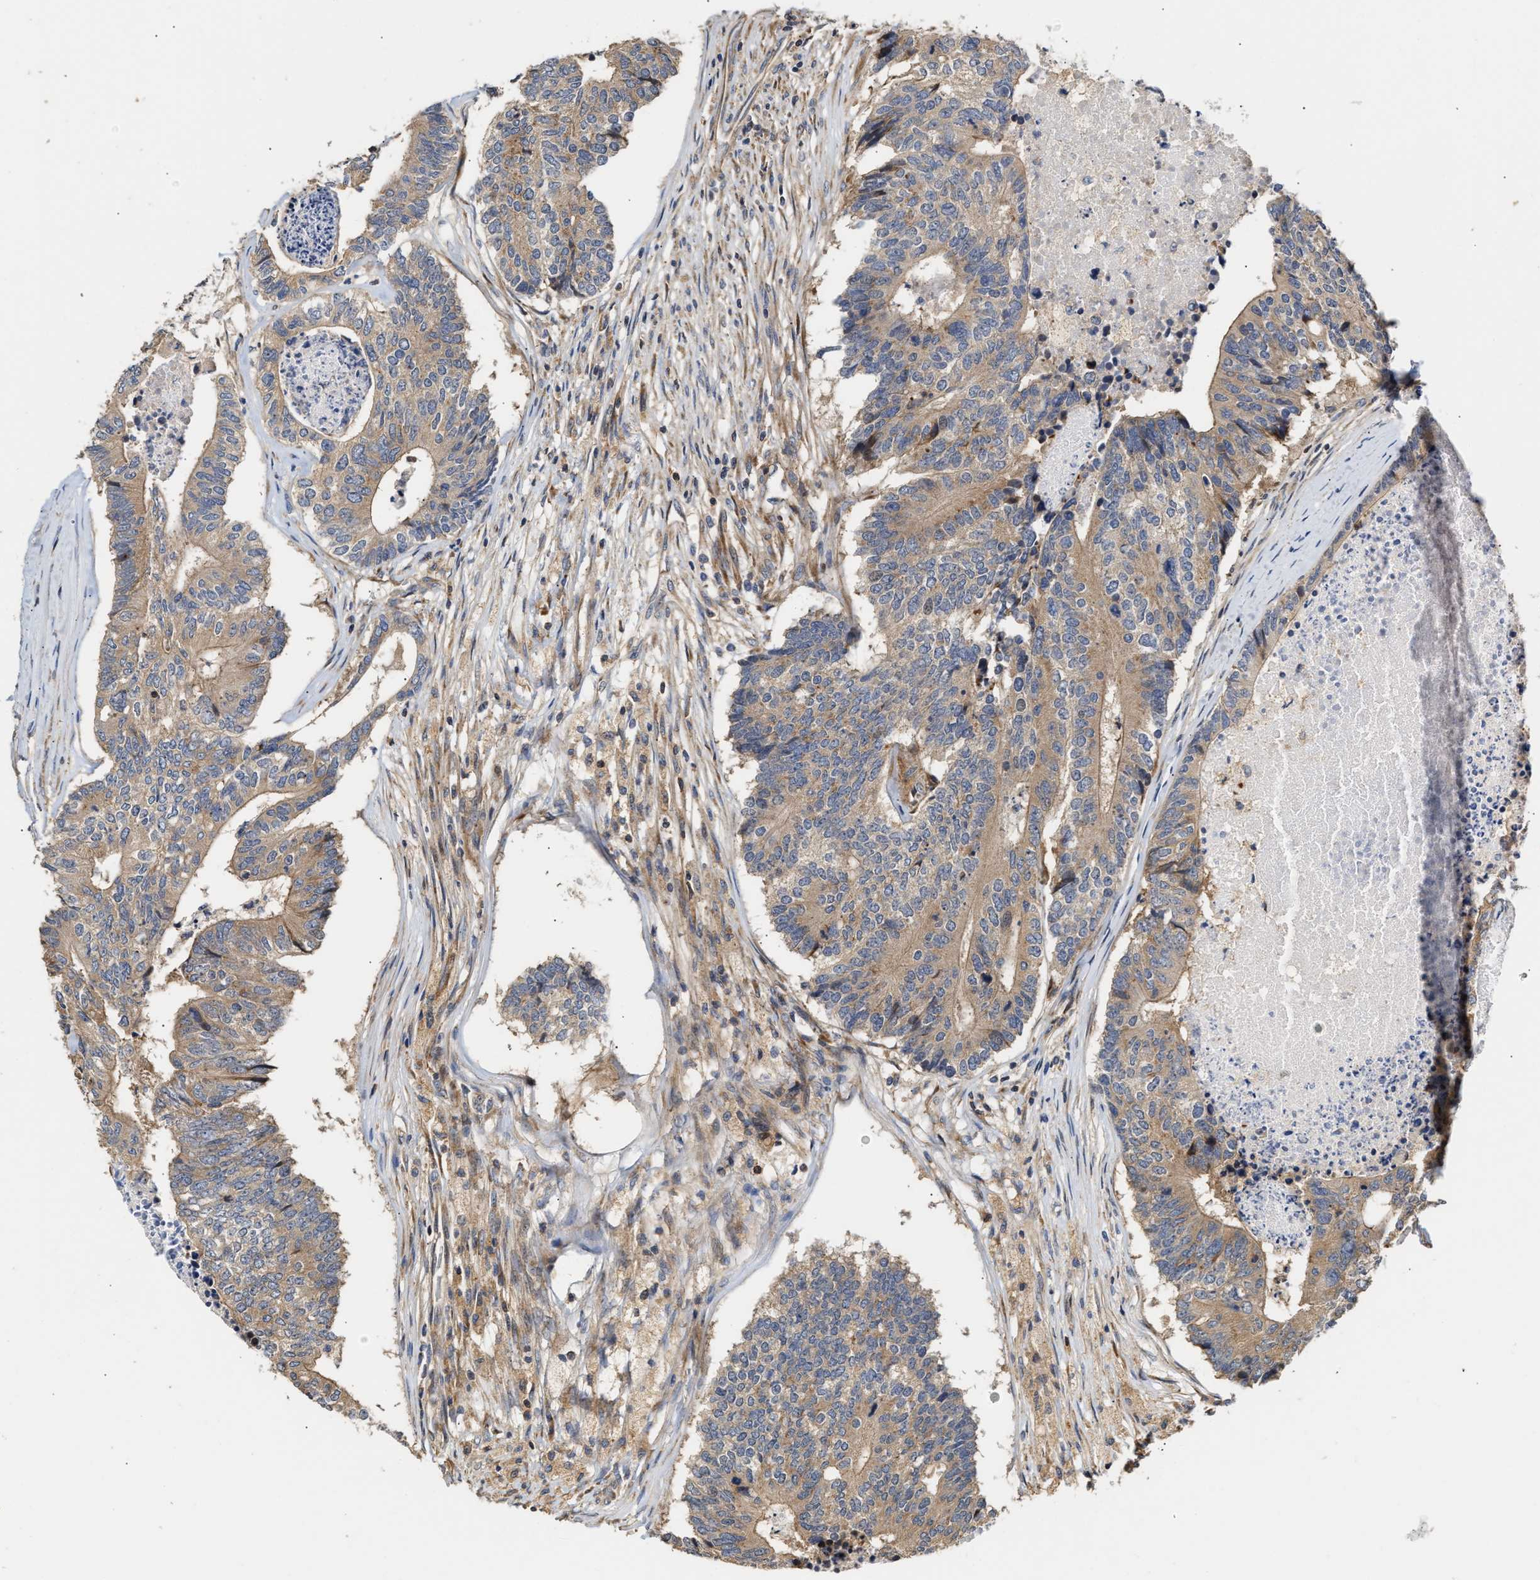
{"staining": {"intensity": "moderate", "quantity": ">75%", "location": "cytoplasmic/membranous"}, "tissue": "colorectal cancer", "cell_type": "Tumor cells", "image_type": "cancer", "snomed": [{"axis": "morphology", "description": "Adenocarcinoma, NOS"}, {"axis": "topography", "description": "Colon"}], "caption": "A medium amount of moderate cytoplasmic/membranous expression is present in approximately >75% of tumor cells in adenocarcinoma (colorectal) tissue.", "gene": "CLIP2", "patient": {"sex": "female", "age": 67}}